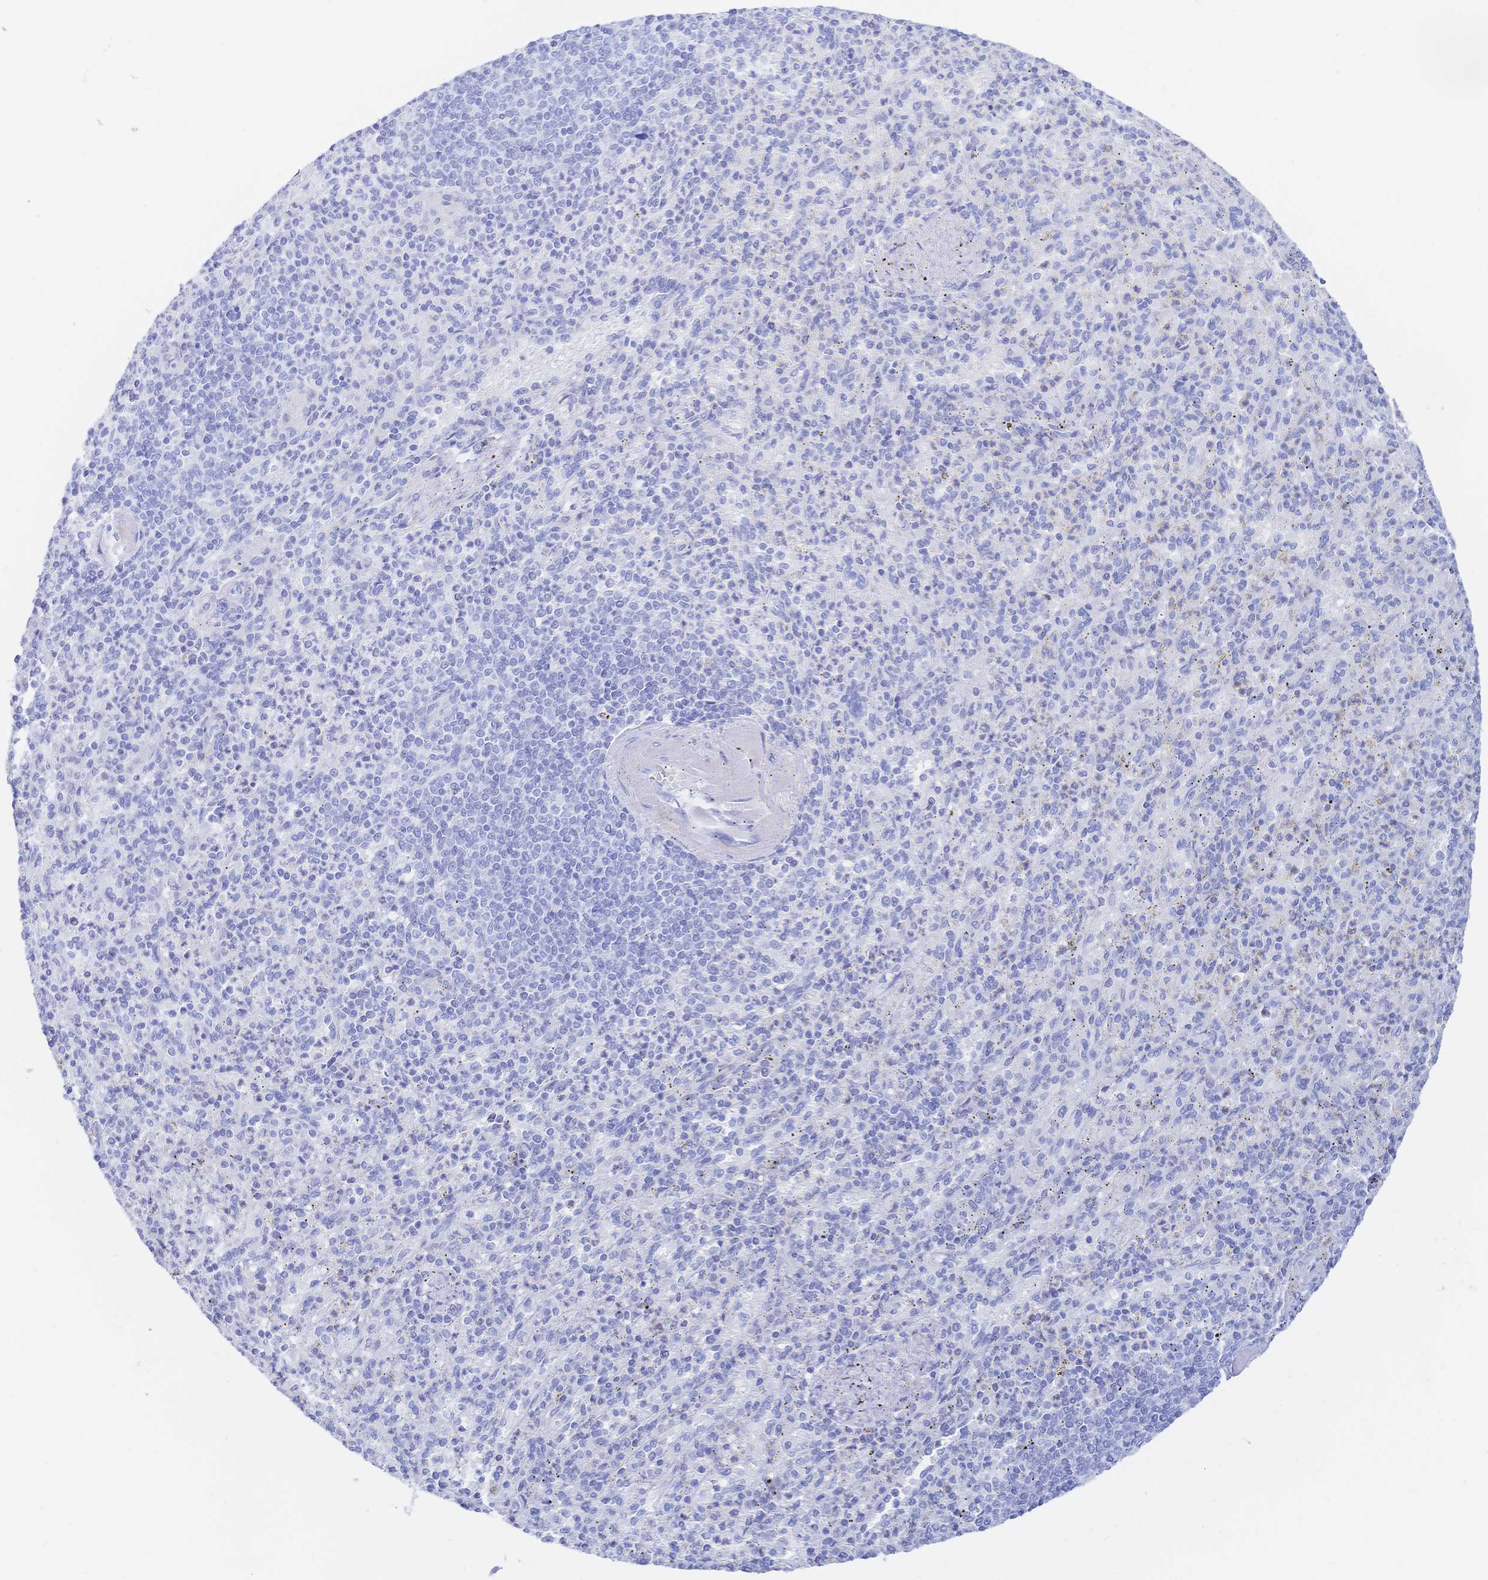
{"staining": {"intensity": "negative", "quantity": "none", "location": "none"}, "tissue": "spleen", "cell_type": "Cells in red pulp", "image_type": "normal", "snomed": [{"axis": "morphology", "description": "Normal tissue, NOS"}, {"axis": "topography", "description": "Spleen"}], "caption": "DAB immunohistochemical staining of normal human spleen demonstrates no significant expression in cells in red pulp. (DAB immunohistochemistry (IHC) visualized using brightfield microscopy, high magnification).", "gene": "KCNH6", "patient": {"sex": "female", "age": 74}}